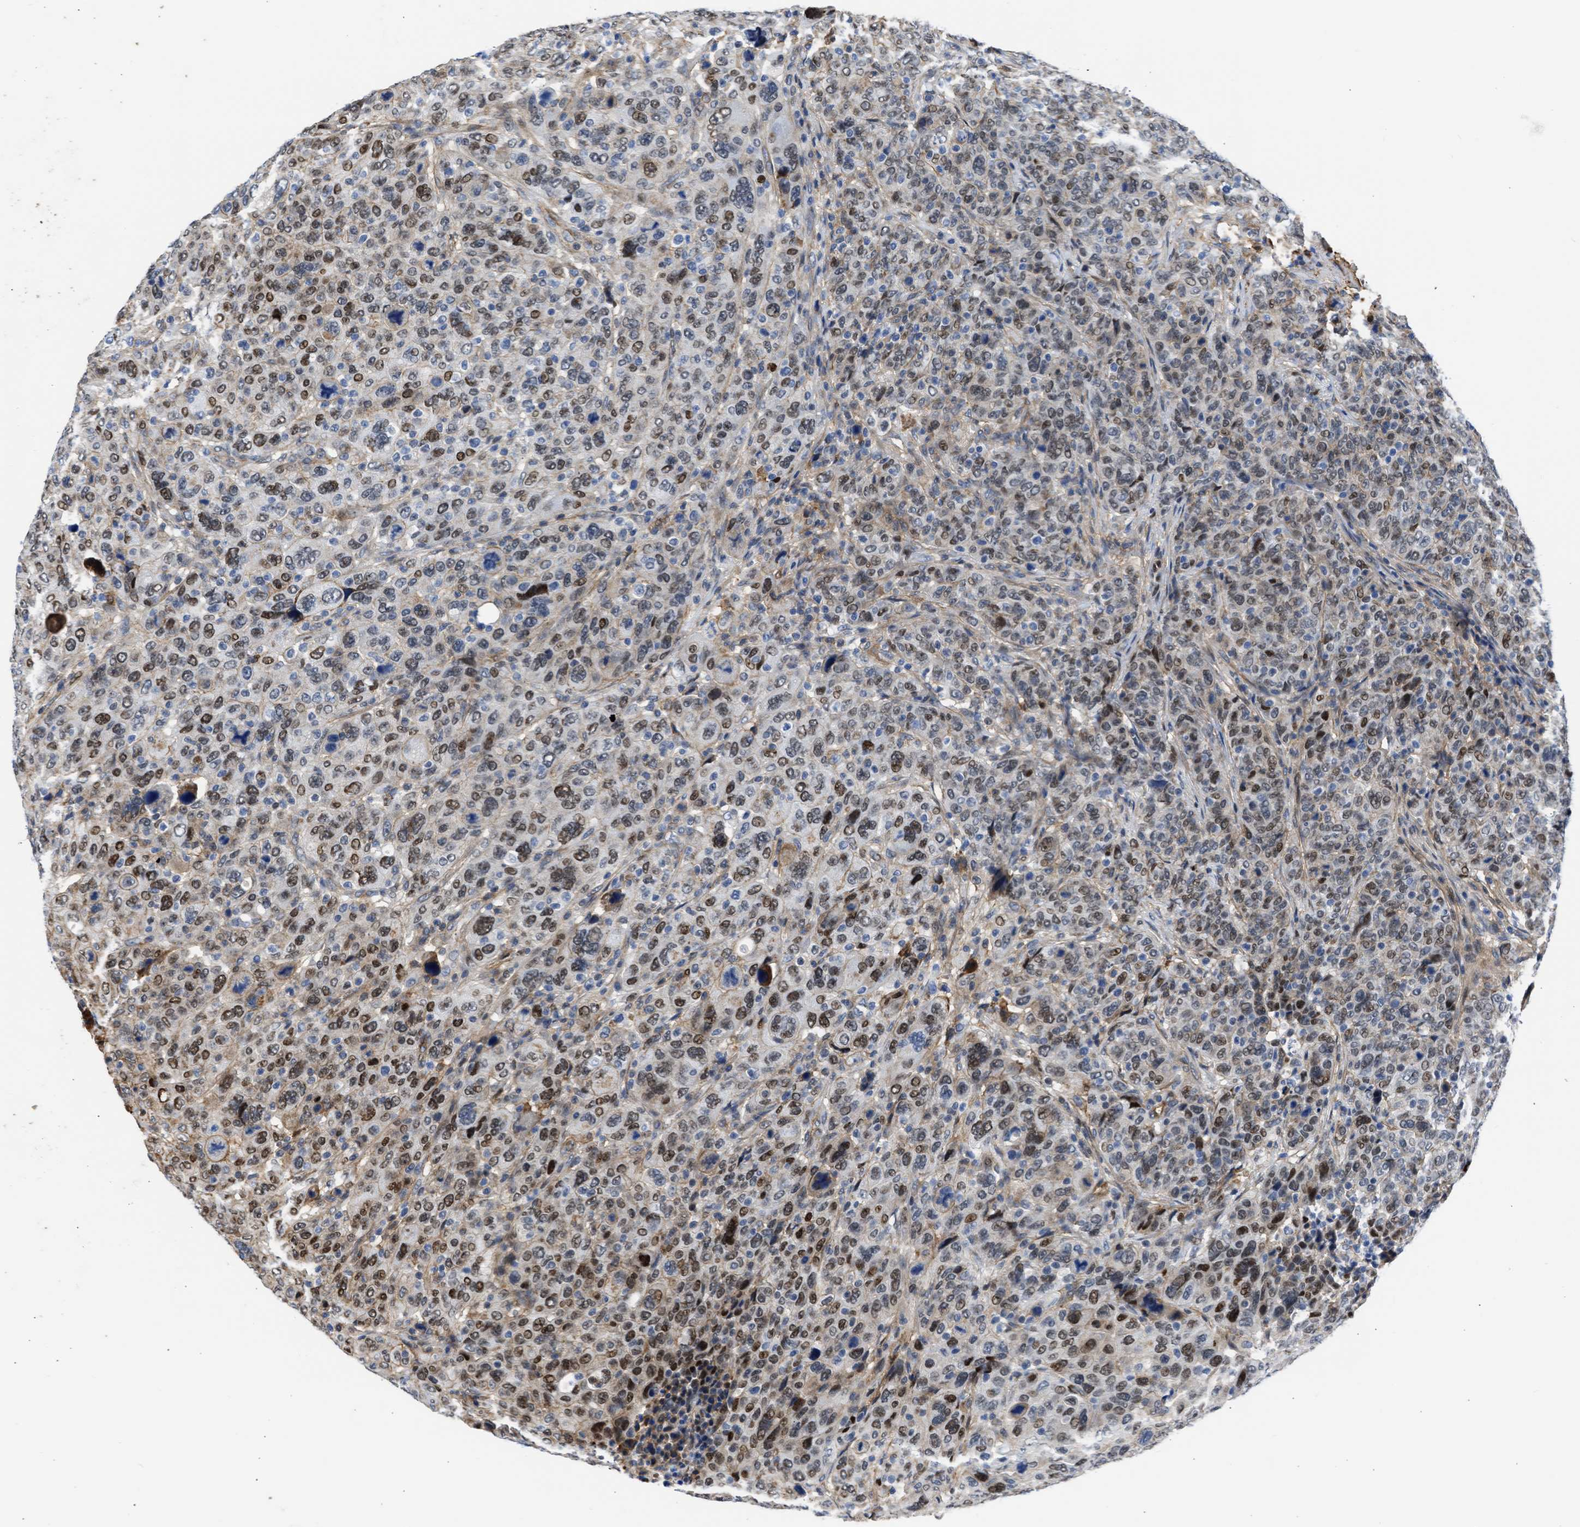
{"staining": {"intensity": "moderate", "quantity": "25%-75%", "location": "cytoplasmic/membranous,nuclear"}, "tissue": "breast cancer", "cell_type": "Tumor cells", "image_type": "cancer", "snomed": [{"axis": "morphology", "description": "Duct carcinoma"}, {"axis": "topography", "description": "Breast"}], "caption": "This is an image of IHC staining of breast intraductal carcinoma, which shows moderate expression in the cytoplasmic/membranous and nuclear of tumor cells.", "gene": "MAS1L", "patient": {"sex": "female", "age": 37}}